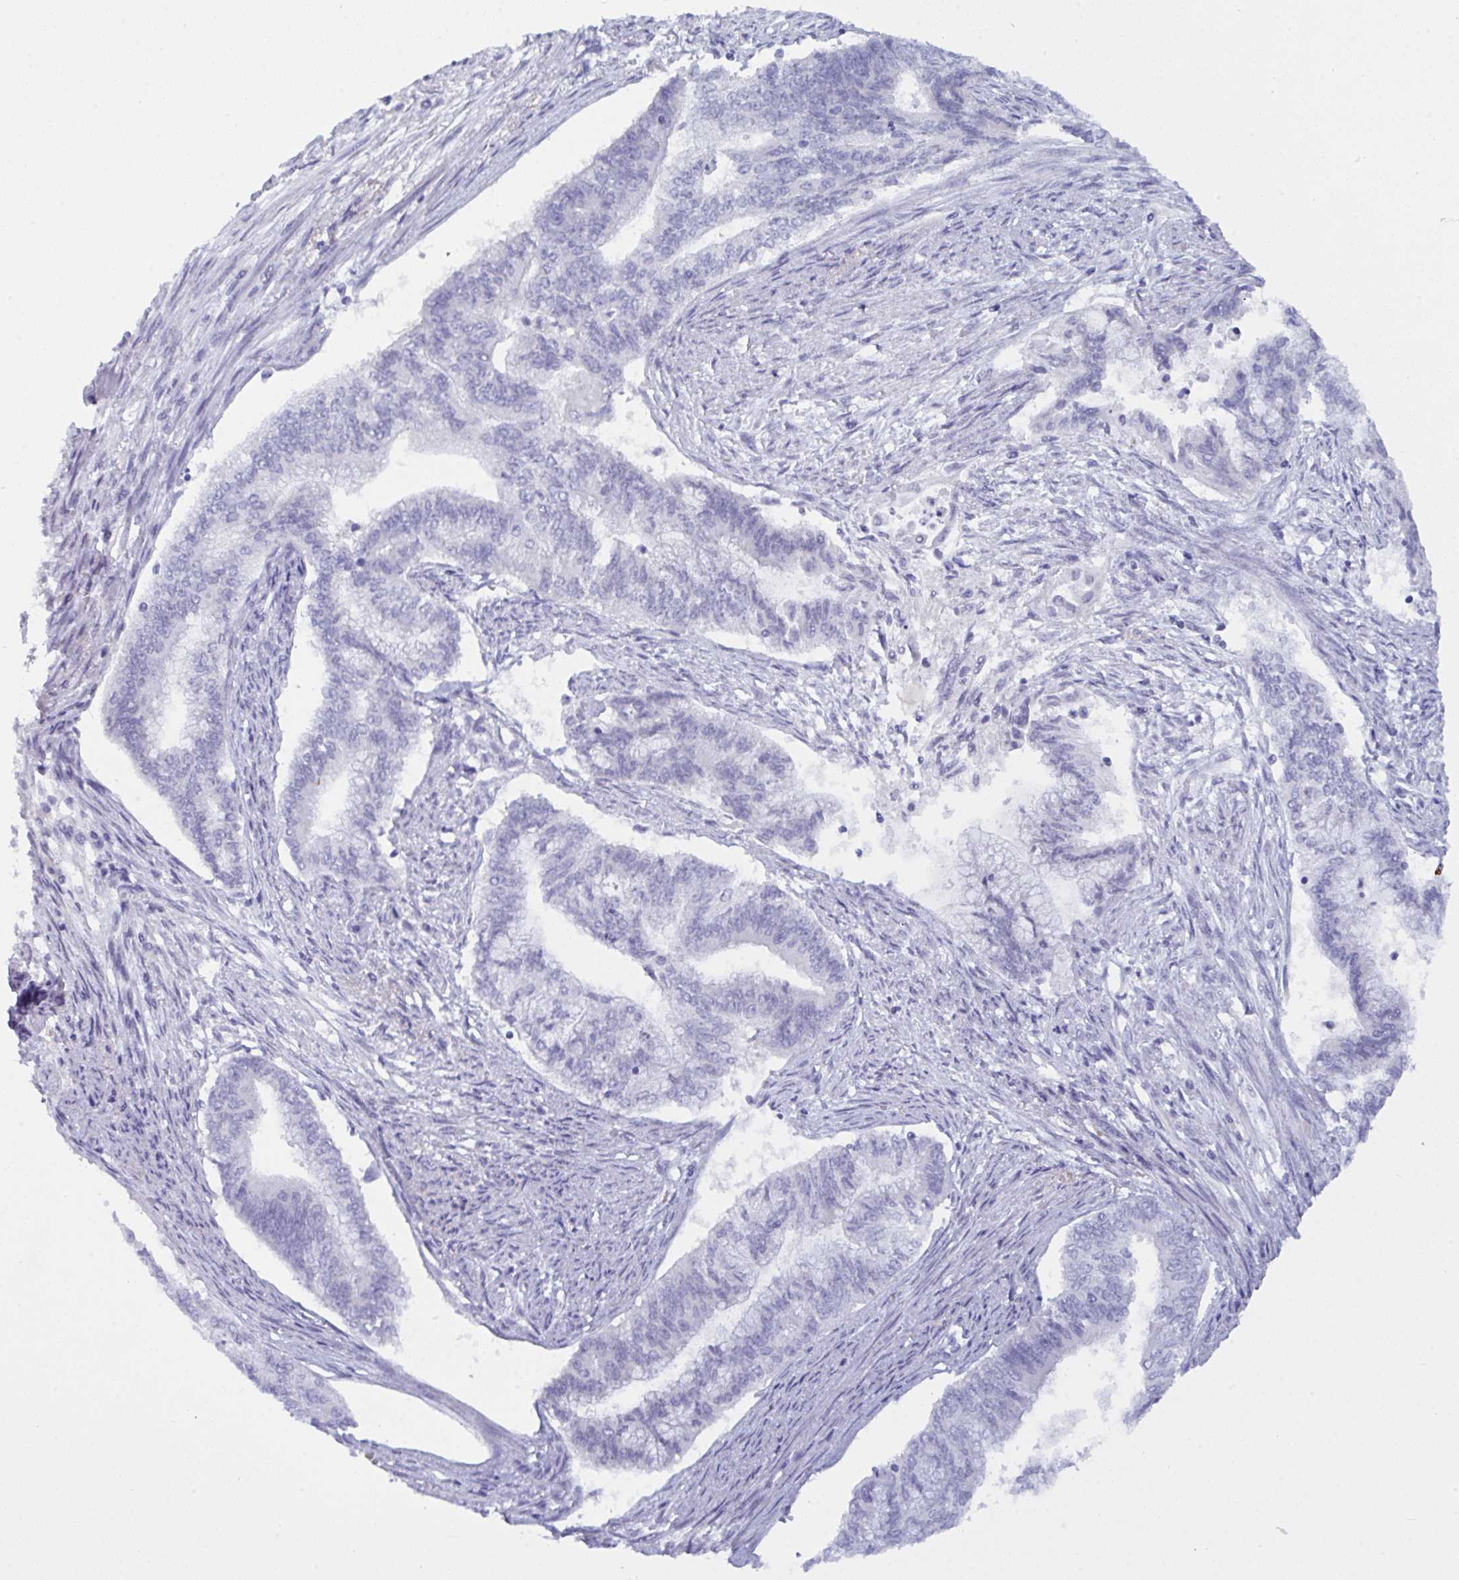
{"staining": {"intensity": "negative", "quantity": "none", "location": "none"}, "tissue": "endometrial cancer", "cell_type": "Tumor cells", "image_type": "cancer", "snomed": [{"axis": "morphology", "description": "Adenocarcinoma, NOS"}, {"axis": "topography", "description": "Endometrium"}], "caption": "Immunohistochemistry photomicrograph of human endometrial cancer stained for a protein (brown), which exhibits no positivity in tumor cells. (Immunohistochemistry (ihc), brightfield microscopy, high magnification).", "gene": "PRDM9", "patient": {"sex": "female", "age": 65}}